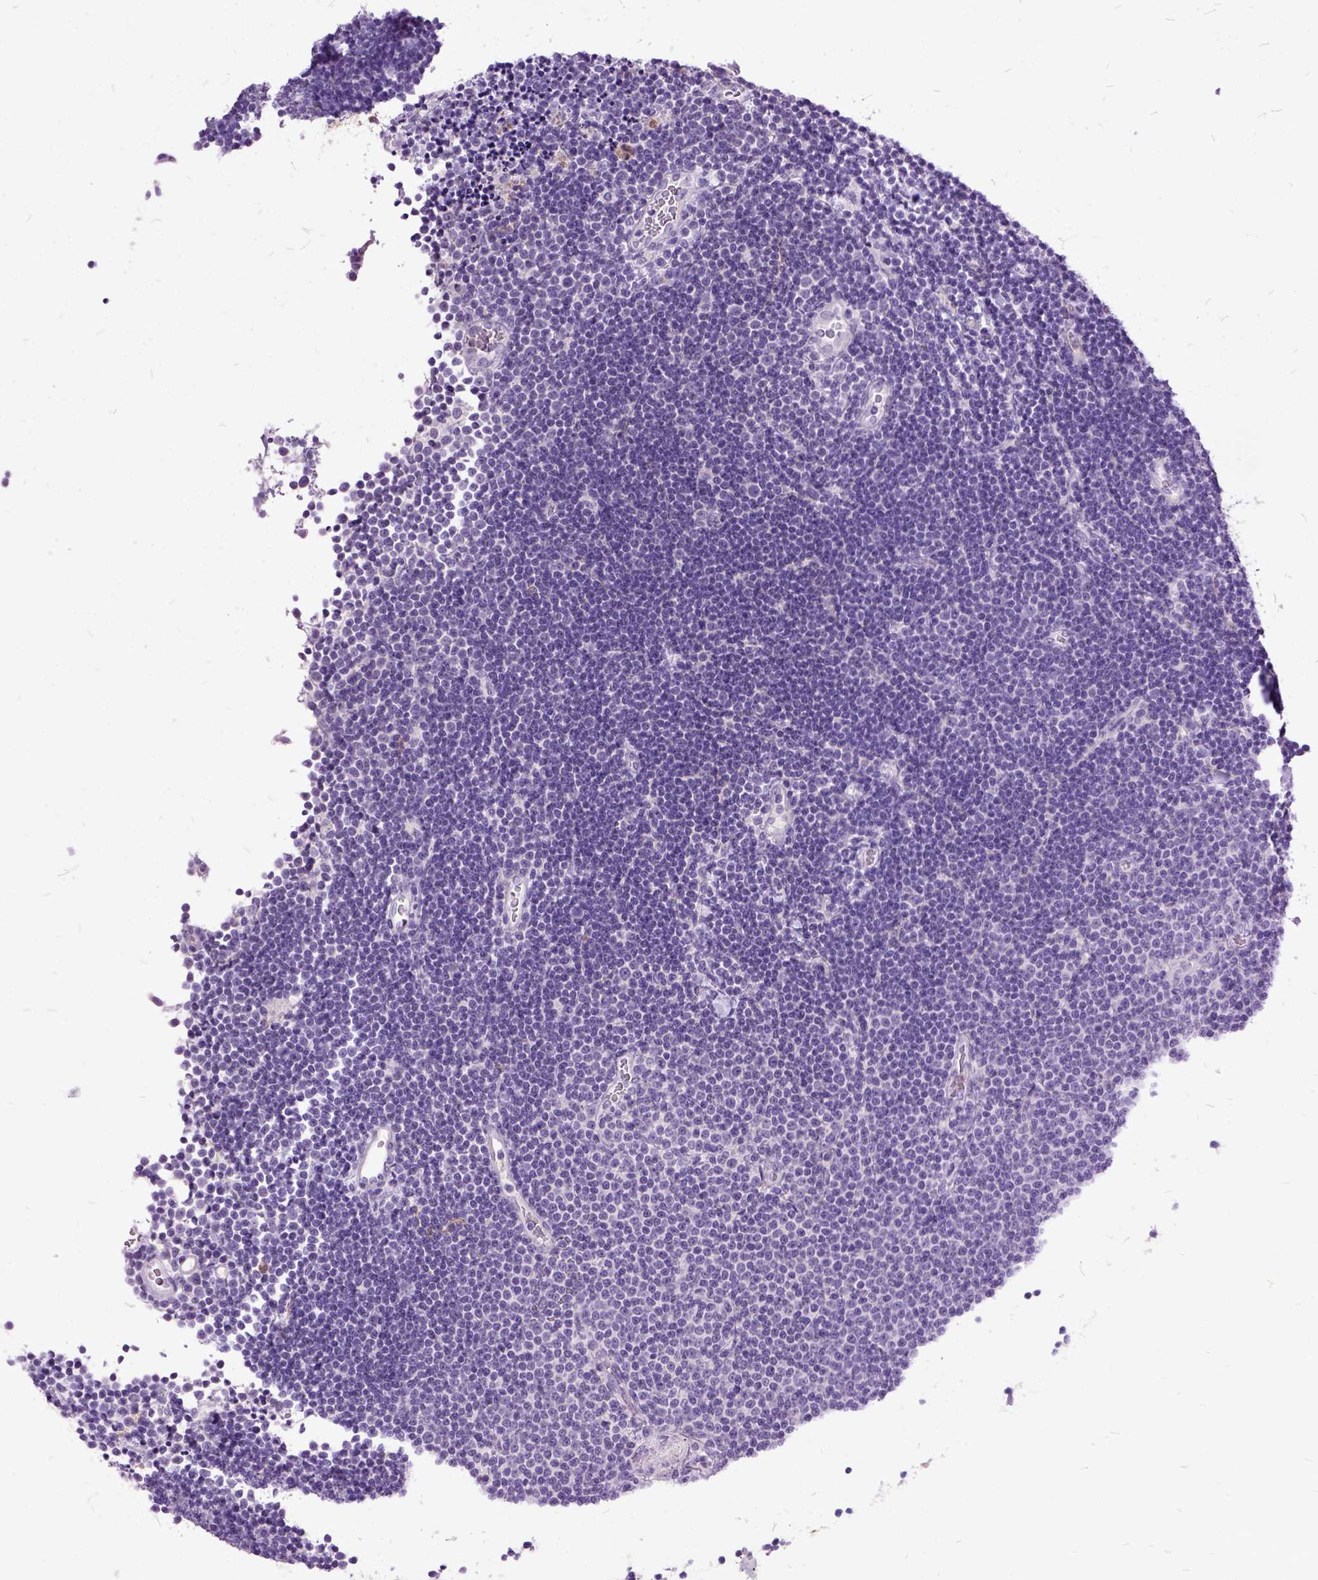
{"staining": {"intensity": "negative", "quantity": "none", "location": "none"}, "tissue": "lymphoma", "cell_type": "Tumor cells", "image_type": "cancer", "snomed": [{"axis": "morphology", "description": "Malignant lymphoma, non-Hodgkin's type, Low grade"}, {"axis": "topography", "description": "Brain"}], "caption": "Immunohistochemistry photomicrograph of neoplastic tissue: human lymphoma stained with DAB (3,3'-diaminobenzidine) shows no significant protein staining in tumor cells. Nuclei are stained in blue.", "gene": "MME", "patient": {"sex": "female", "age": 66}}